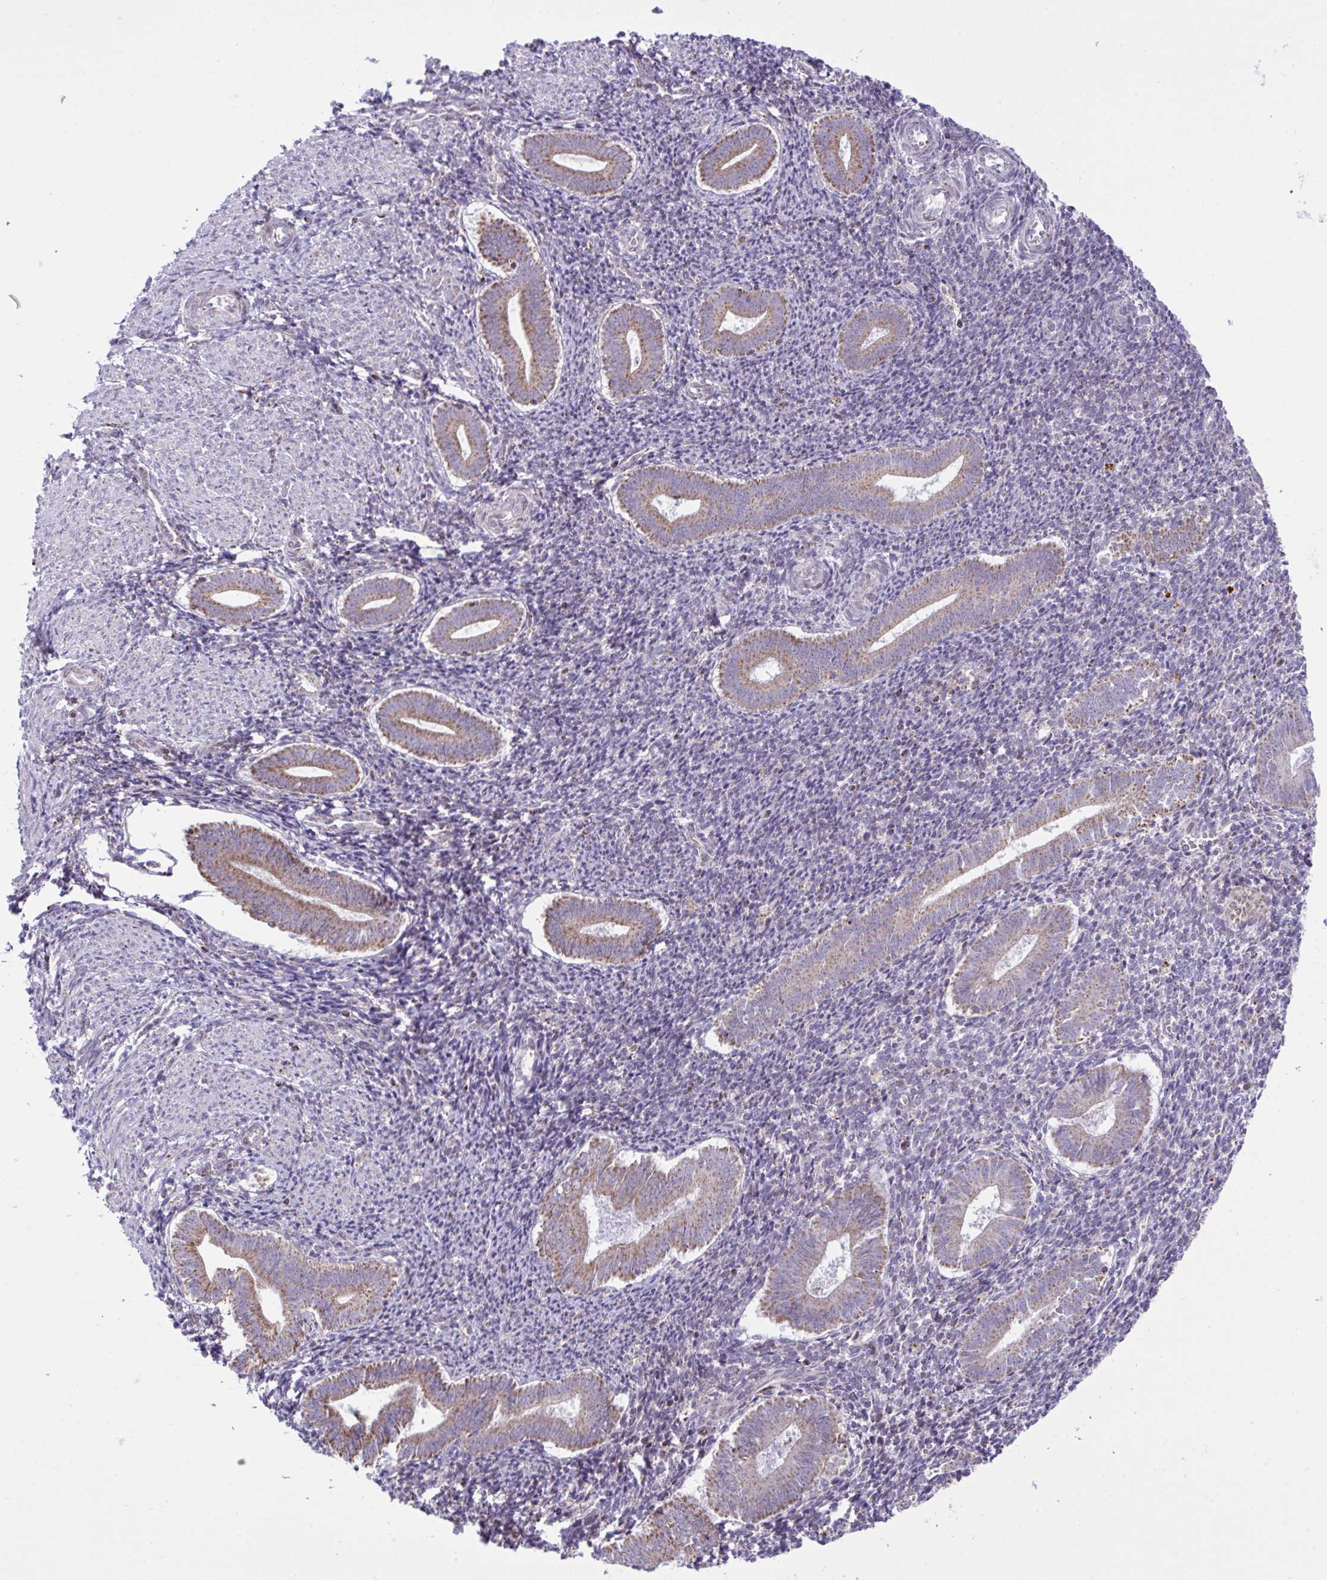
{"staining": {"intensity": "weak", "quantity": "25%-75%", "location": "cytoplasmic/membranous"}, "tissue": "endometrium", "cell_type": "Cells in endometrial stroma", "image_type": "normal", "snomed": [{"axis": "morphology", "description": "Normal tissue, NOS"}, {"axis": "topography", "description": "Endometrium"}], "caption": "Weak cytoplasmic/membranous staining is present in about 25%-75% of cells in endometrial stroma in normal endometrium.", "gene": "ZNF362", "patient": {"sex": "female", "age": 25}}